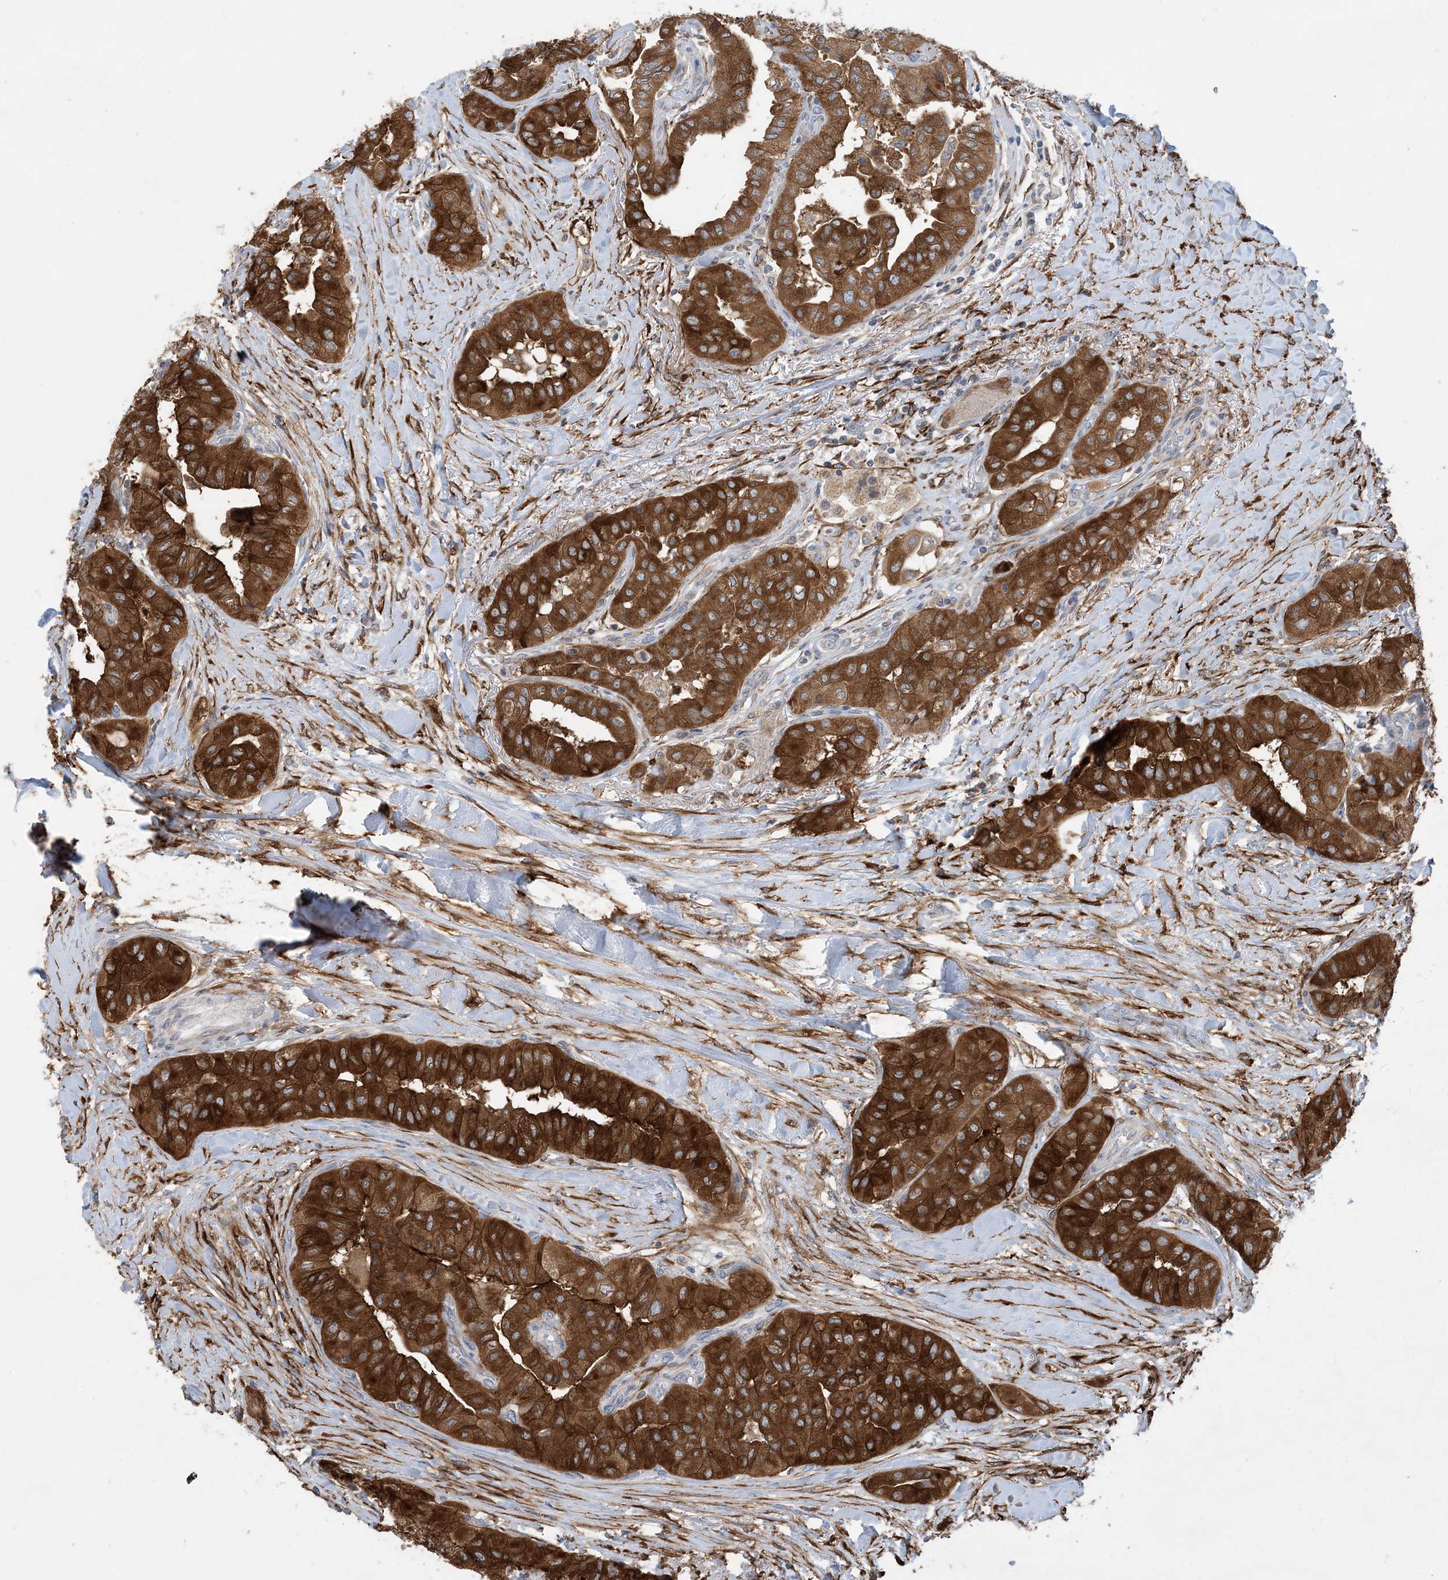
{"staining": {"intensity": "strong", "quantity": ">75%", "location": "cytoplasmic/membranous"}, "tissue": "thyroid cancer", "cell_type": "Tumor cells", "image_type": "cancer", "snomed": [{"axis": "morphology", "description": "Papillary adenocarcinoma, NOS"}, {"axis": "topography", "description": "Thyroid gland"}], "caption": "Immunohistochemical staining of papillary adenocarcinoma (thyroid) exhibits high levels of strong cytoplasmic/membranous protein staining in approximately >75% of tumor cells.", "gene": "EIF2A", "patient": {"sex": "female", "age": 59}}